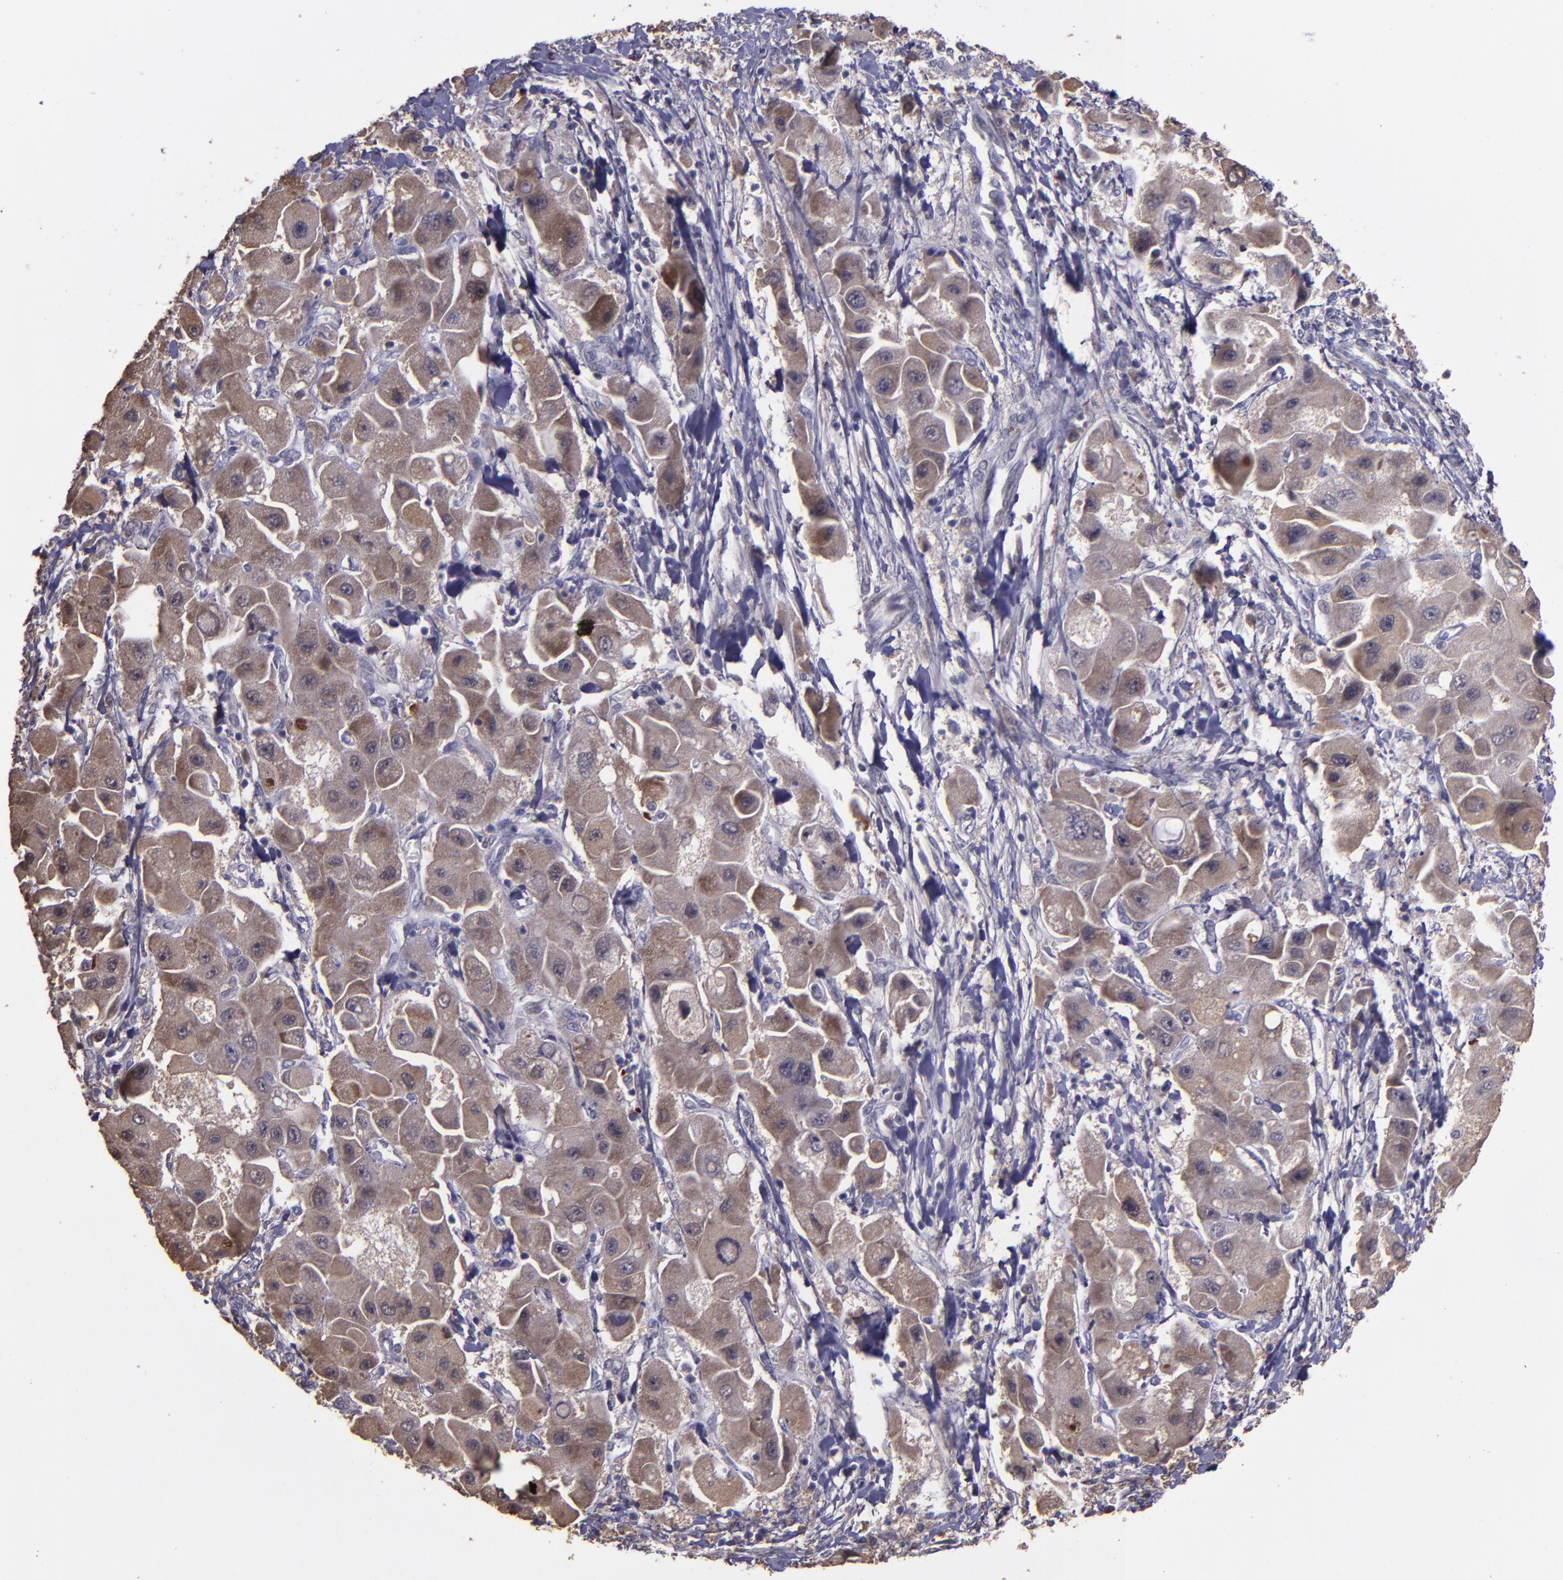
{"staining": {"intensity": "moderate", "quantity": ">75%", "location": "cytoplasmic/membranous"}, "tissue": "liver cancer", "cell_type": "Tumor cells", "image_type": "cancer", "snomed": [{"axis": "morphology", "description": "Carcinoma, Hepatocellular, NOS"}, {"axis": "topography", "description": "Liver"}], "caption": "Liver cancer stained for a protein (brown) exhibits moderate cytoplasmic/membranous positive positivity in about >75% of tumor cells.", "gene": "SERPINF2", "patient": {"sex": "male", "age": 24}}